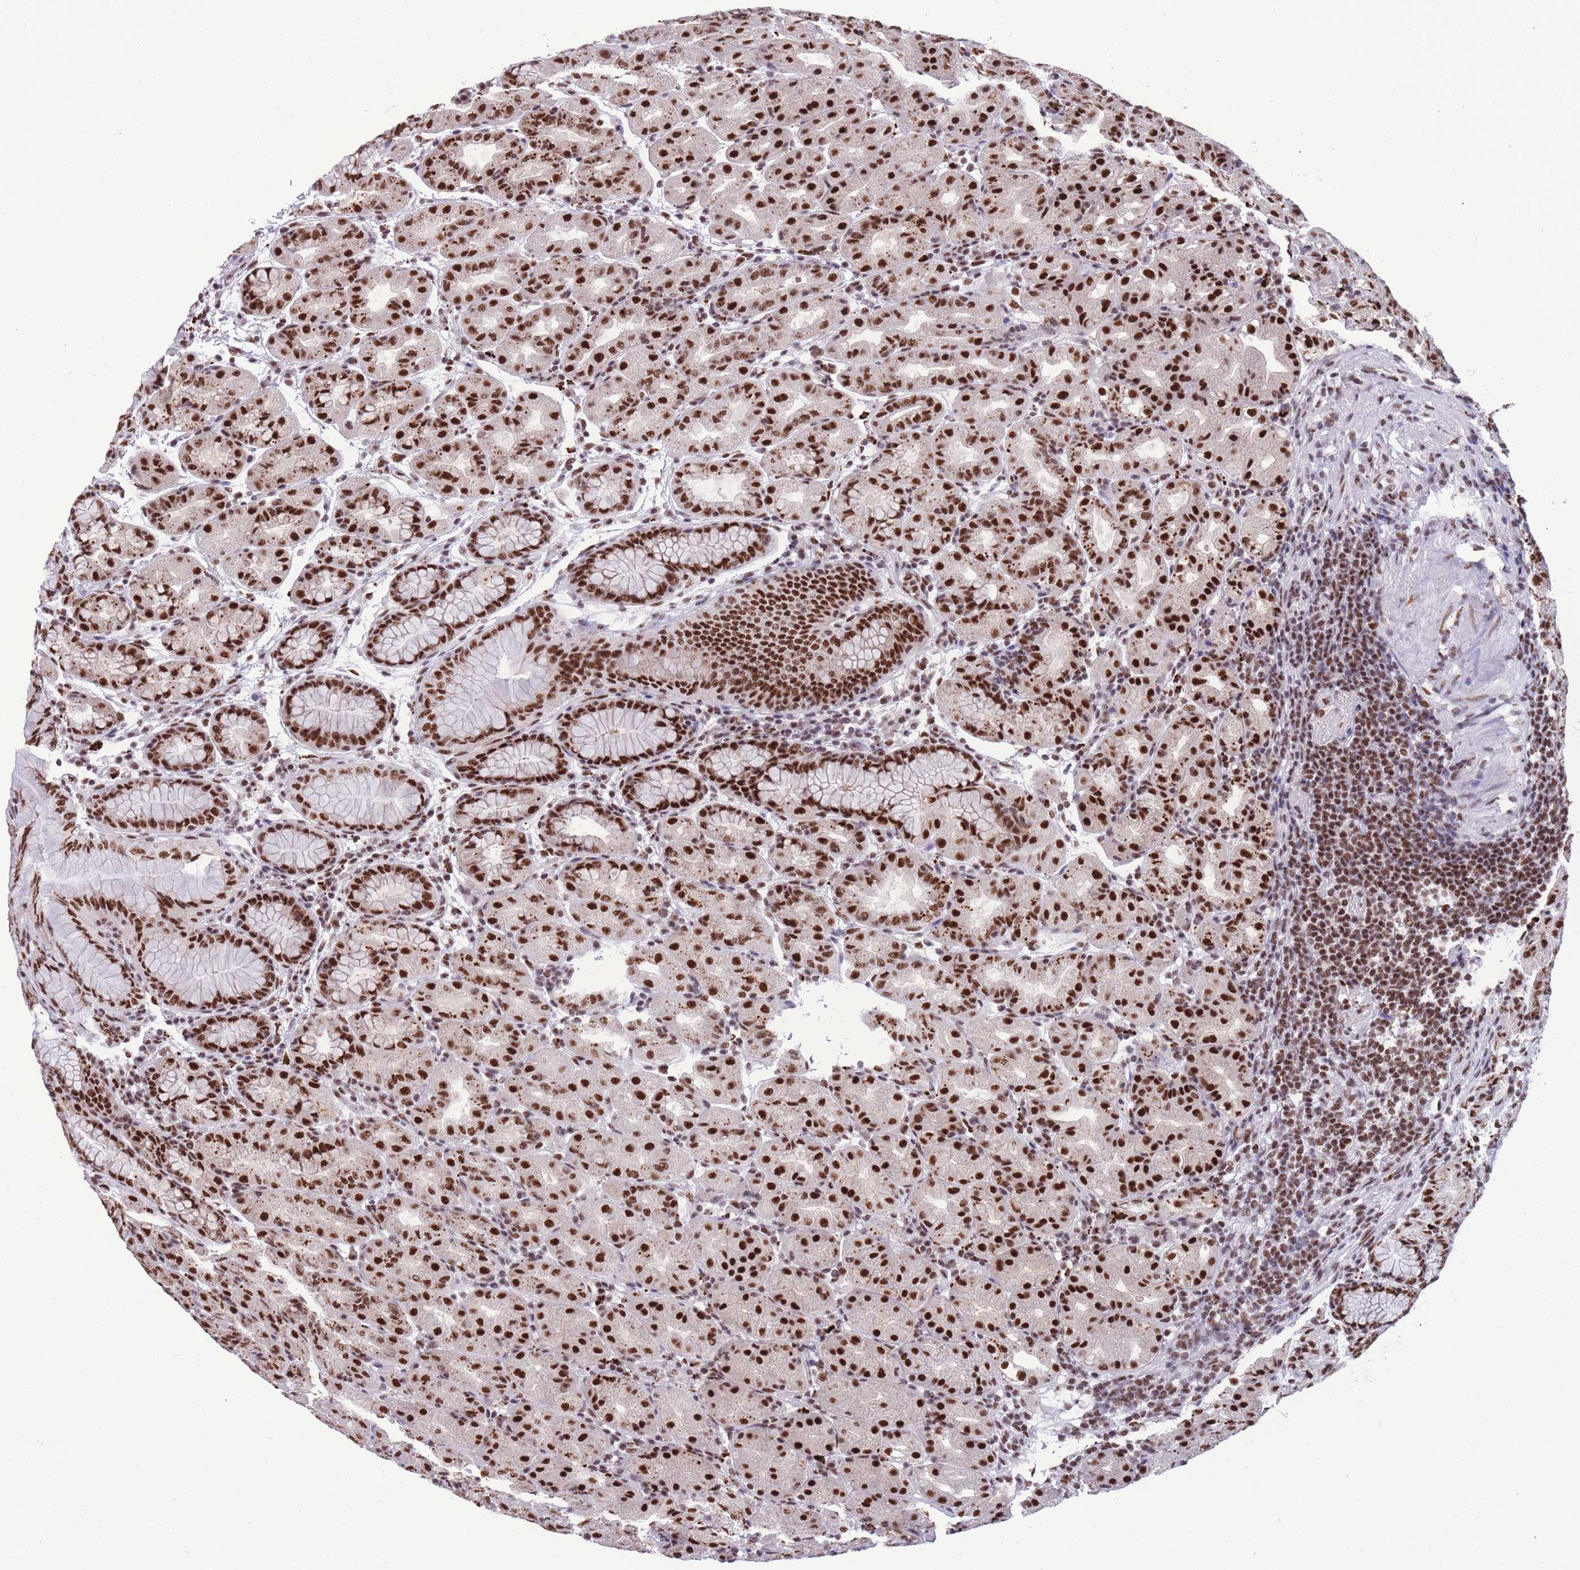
{"staining": {"intensity": "strong", "quantity": ">75%", "location": "cytoplasmic/membranous,nuclear"}, "tissue": "stomach", "cell_type": "Glandular cells", "image_type": "normal", "snomed": [{"axis": "morphology", "description": "Normal tissue, NOS"}, {"axis": "topography", "description": "Stomach"}], "caption": "Protein expression by immunohistochemistry shows strong cytoplasmic/membranous,nuclear staining in approximately >75% of glandular cells in normal stomach. (brown staining indicates protein expression, while blue staining denotes nuclei).", "gene": "PRPF19", "patient": {"sex": "female", "age": 79}}